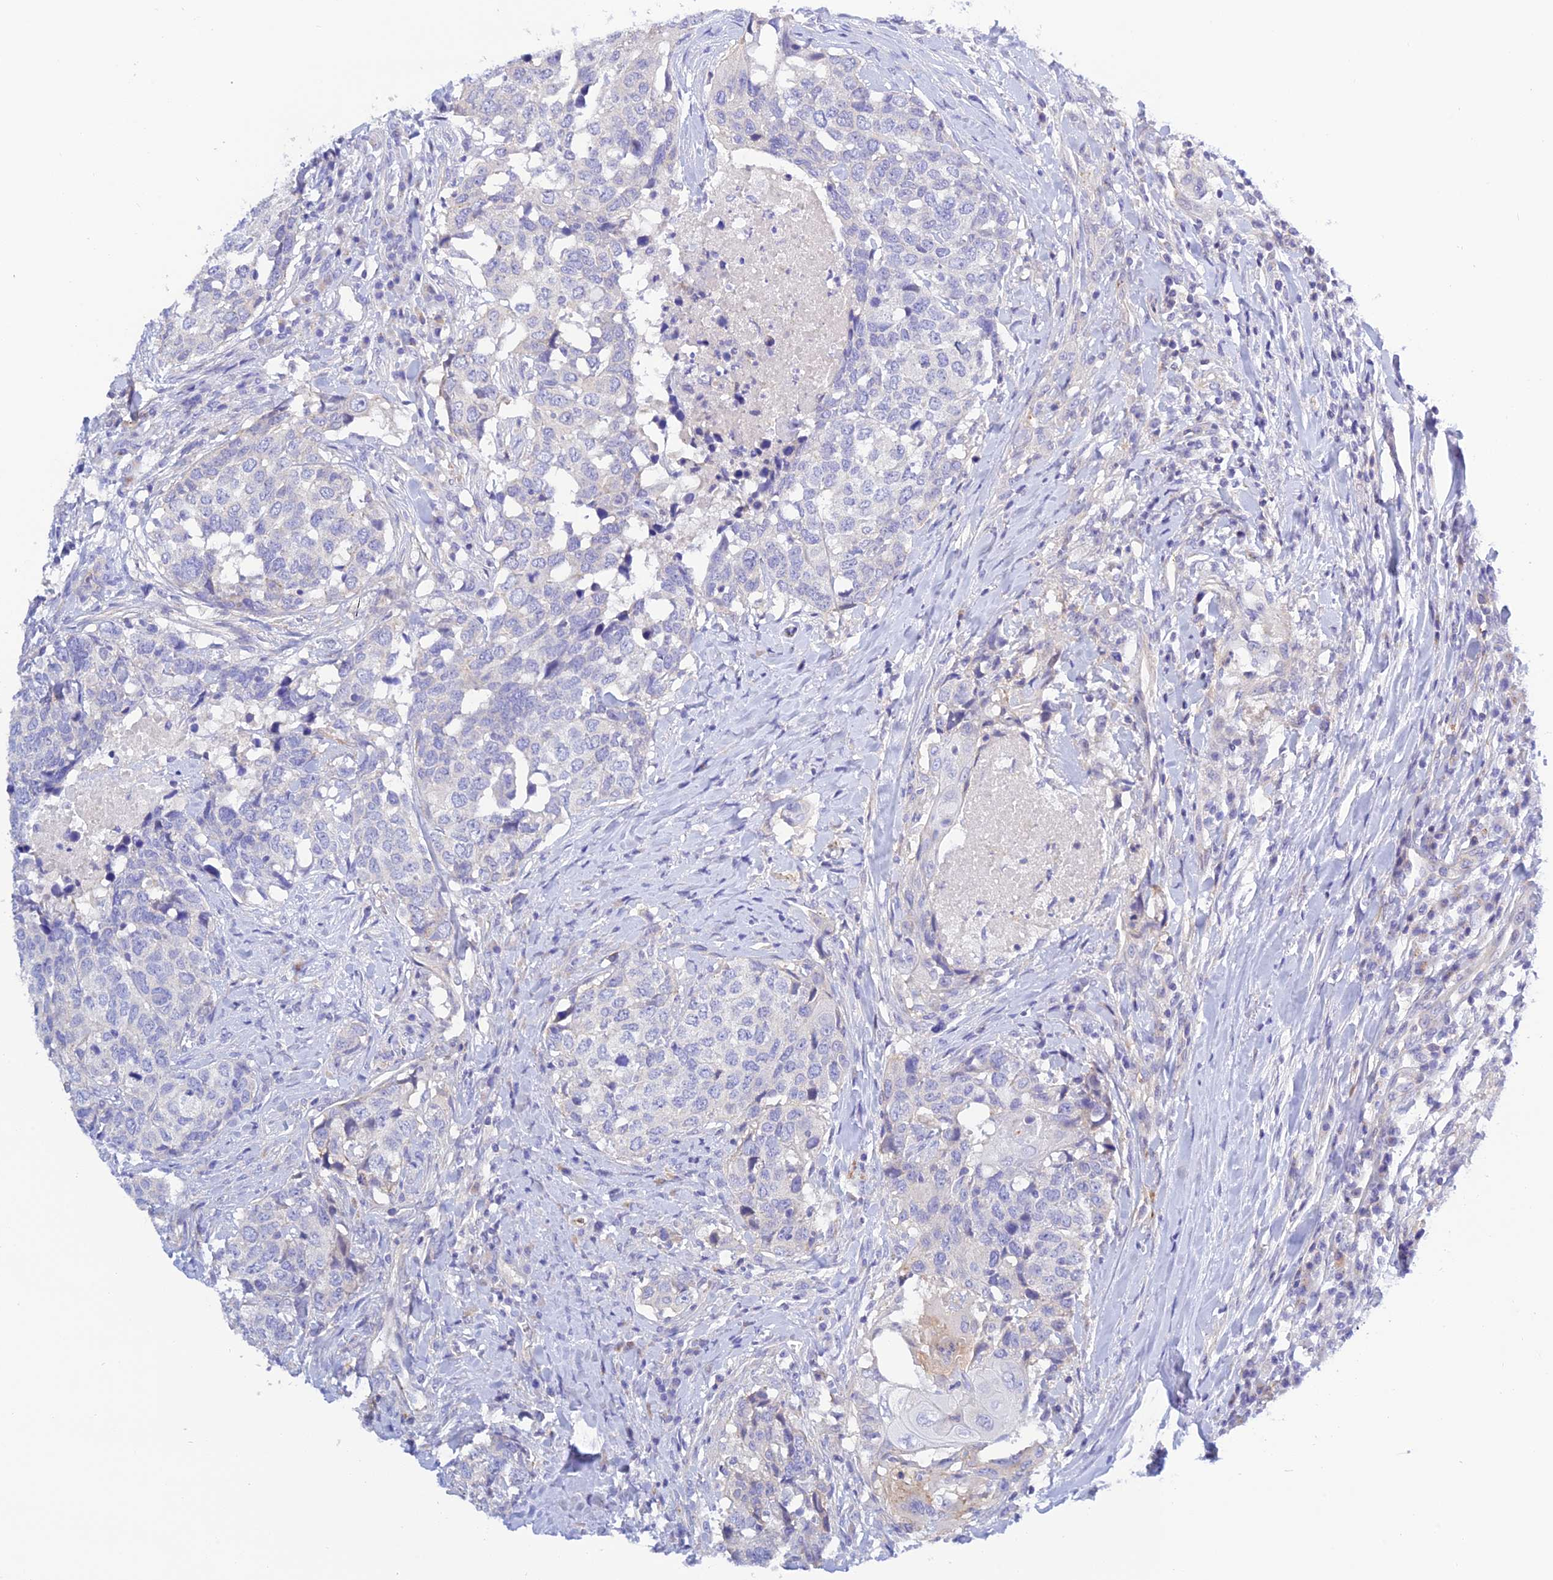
{"staining": {"intensity": "negative", "quantity": "none", "location": "none"}, "tissue": "head and neck cancer", "cell_type": "Tumor cells", "image_type": "cancer", "snomed": [{"axis": "morphology", "description": "Squamous cell carcinoma, NOS"}, {"axis": "topography", "description": "Head-Neck"}], "caption": "Protein analysis of head and neck cancer shows no significant staining in tumor cells.", "gene": "ZDHHC16", "patient": {"sex": "male", "age": 66}}